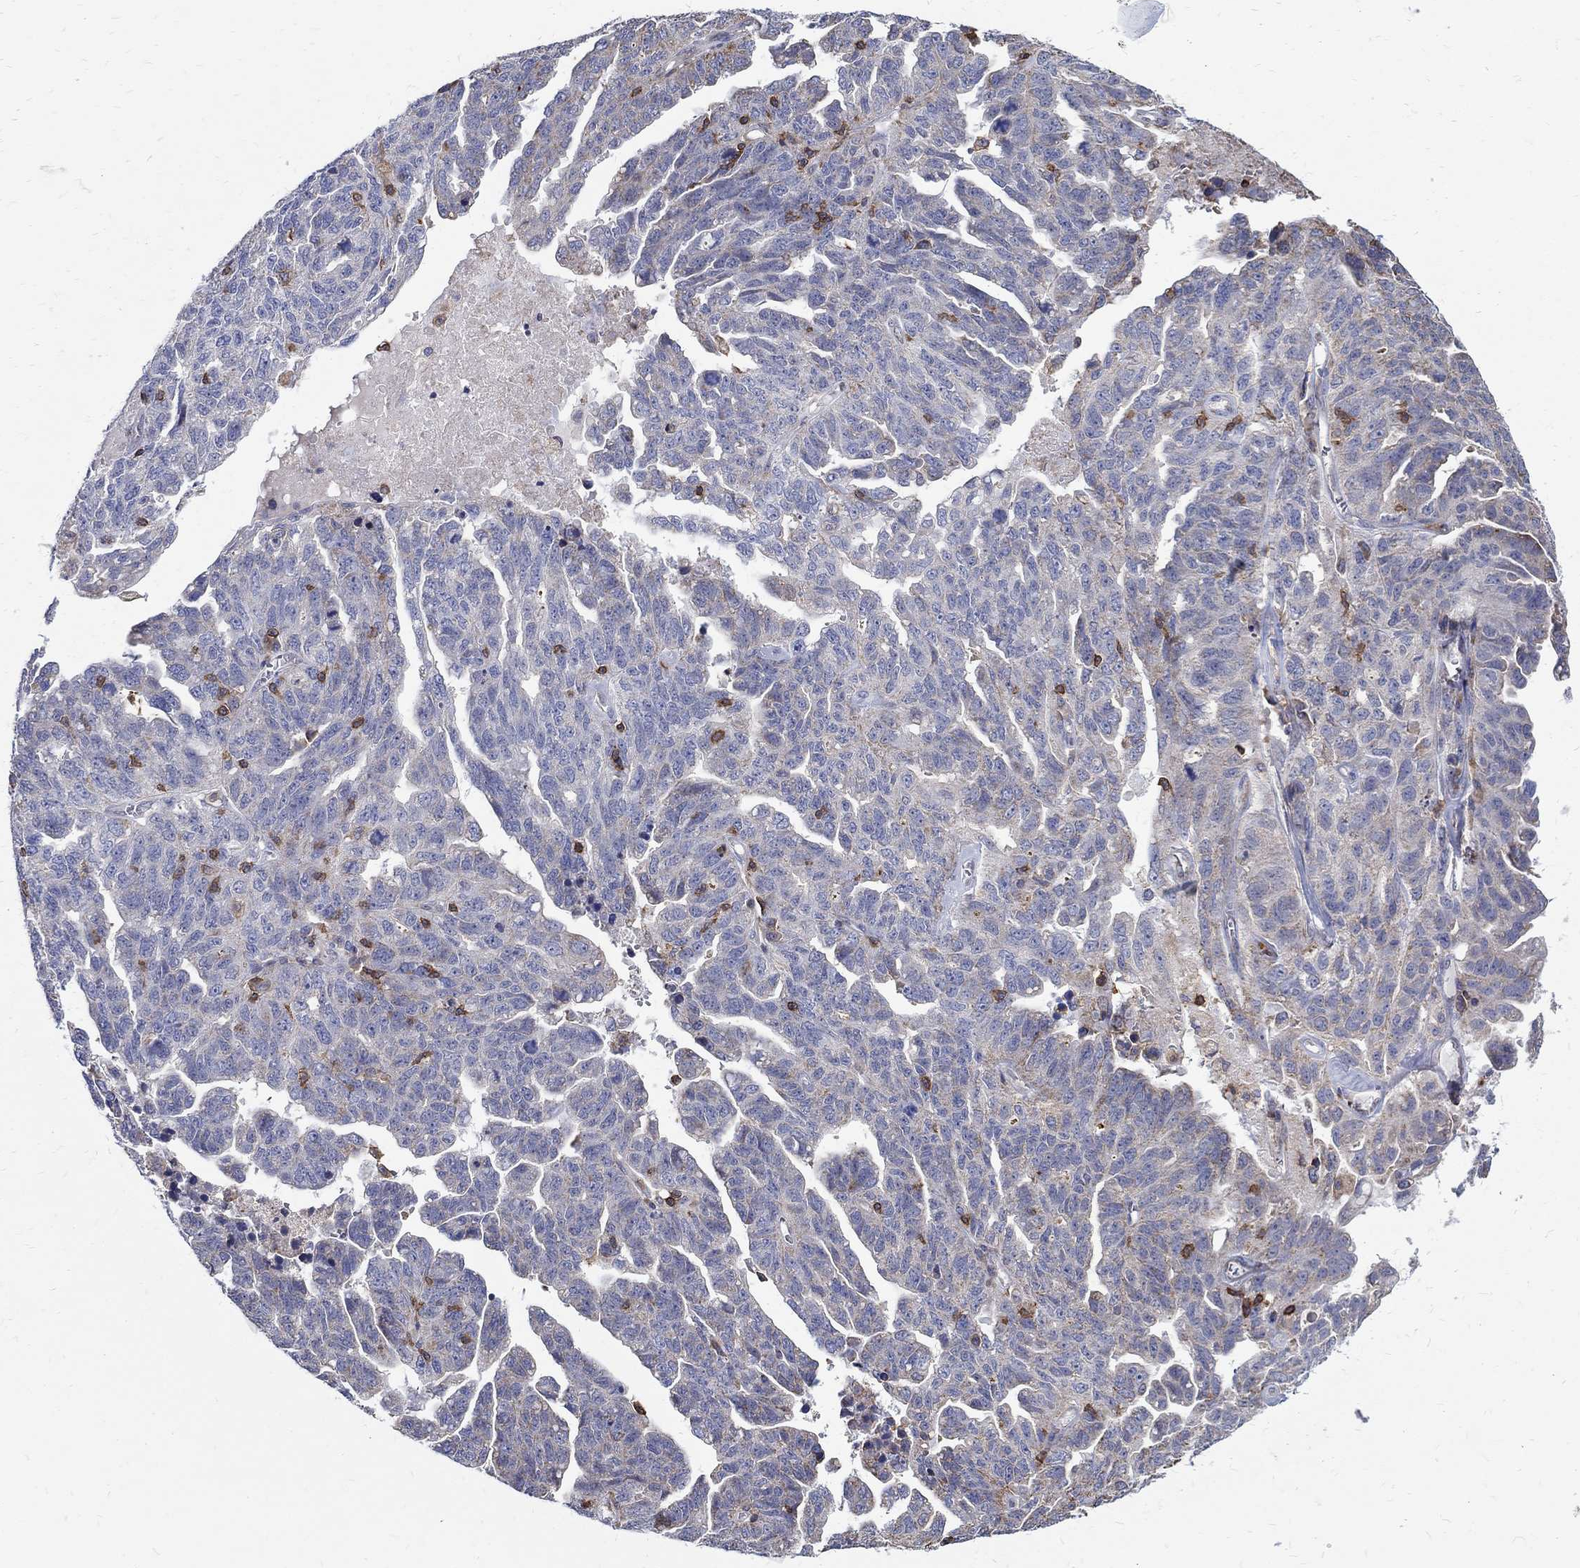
{"staining": {"intensity": "weak", "quantity": "<25%", "location": "cytoplasmic/membranous"}, "tissue": "ovarian cancer", "cell_type": "Tumor cells", "image_type": "cancer", "snomed": [{"axis": "morphology", "description": "Cystadenocarcinoma, serous, NOS"}, {"axis": "topography", "description": "Ovary"}], "caption": "Immunohistochemical staining of human serous cystadenocarcinoma (ovarian) demonstrates no significant positivity in tumor cells.", "gene": "AGAP2", "patient": {"sex": "female", "age": 71}}